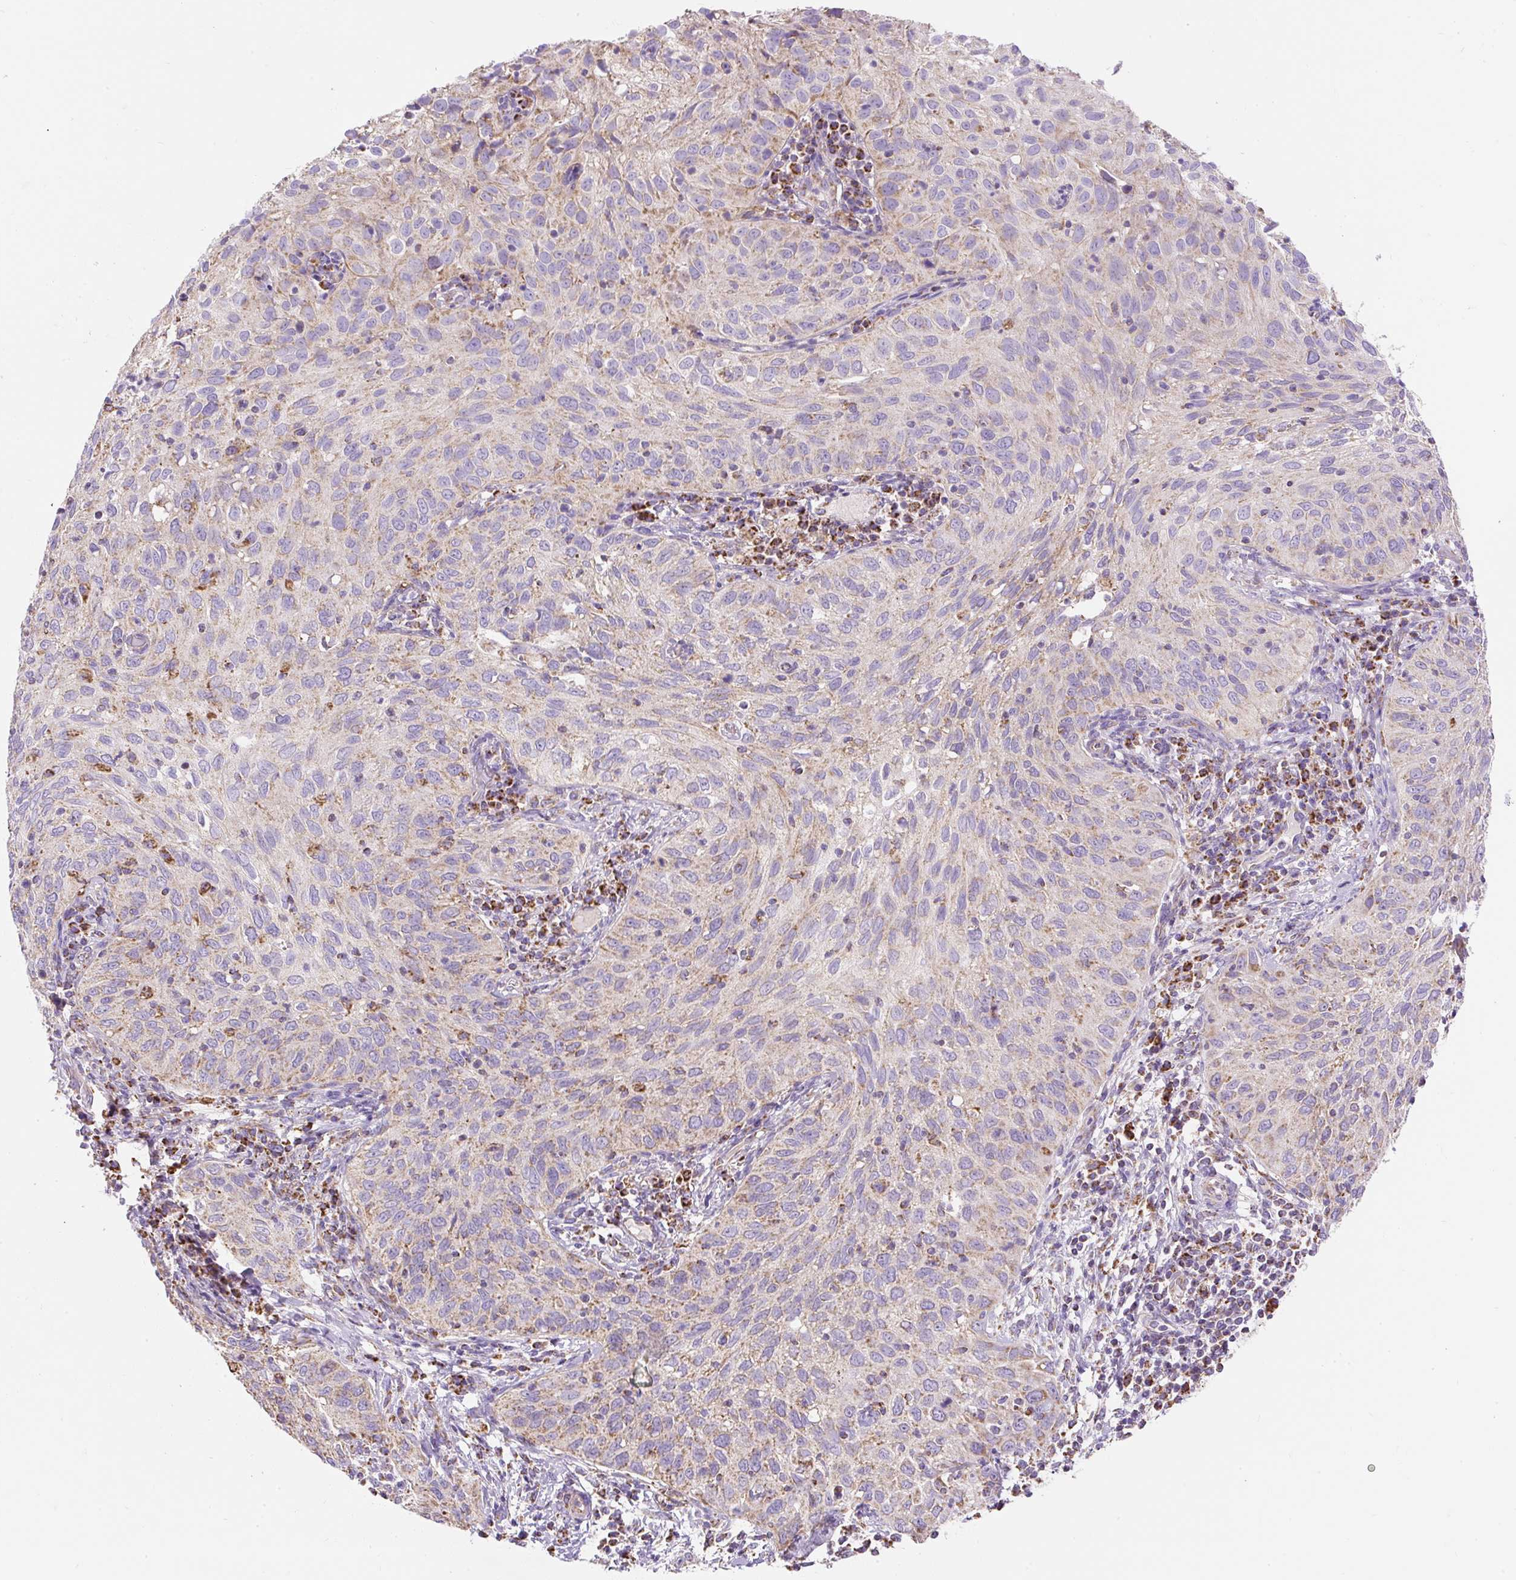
{"staining": {"intensity": "weak", "quantity": "25%-75%", "location": "cytoplasmic/membranous"}, "tissue": "cervical cancer", "cell_type": "Tumor cells", "image_type": "cancer", "snomed": [{"axis": "morphology", "description": "Squamous cell carcinoma, NOS"}, {"axis": "topography", "description": "Cervix"}], "caption": "DAB (3,3'-diaminobenzidine) immunohistochemical staining of cervical squamous cell carcinoma demonstrates weak cytoplasmic/membranous protein staining in about 25%-75% of tumor cells.", "gene": "DAAM2", "patient": {"sex": "female", "age": 52}}